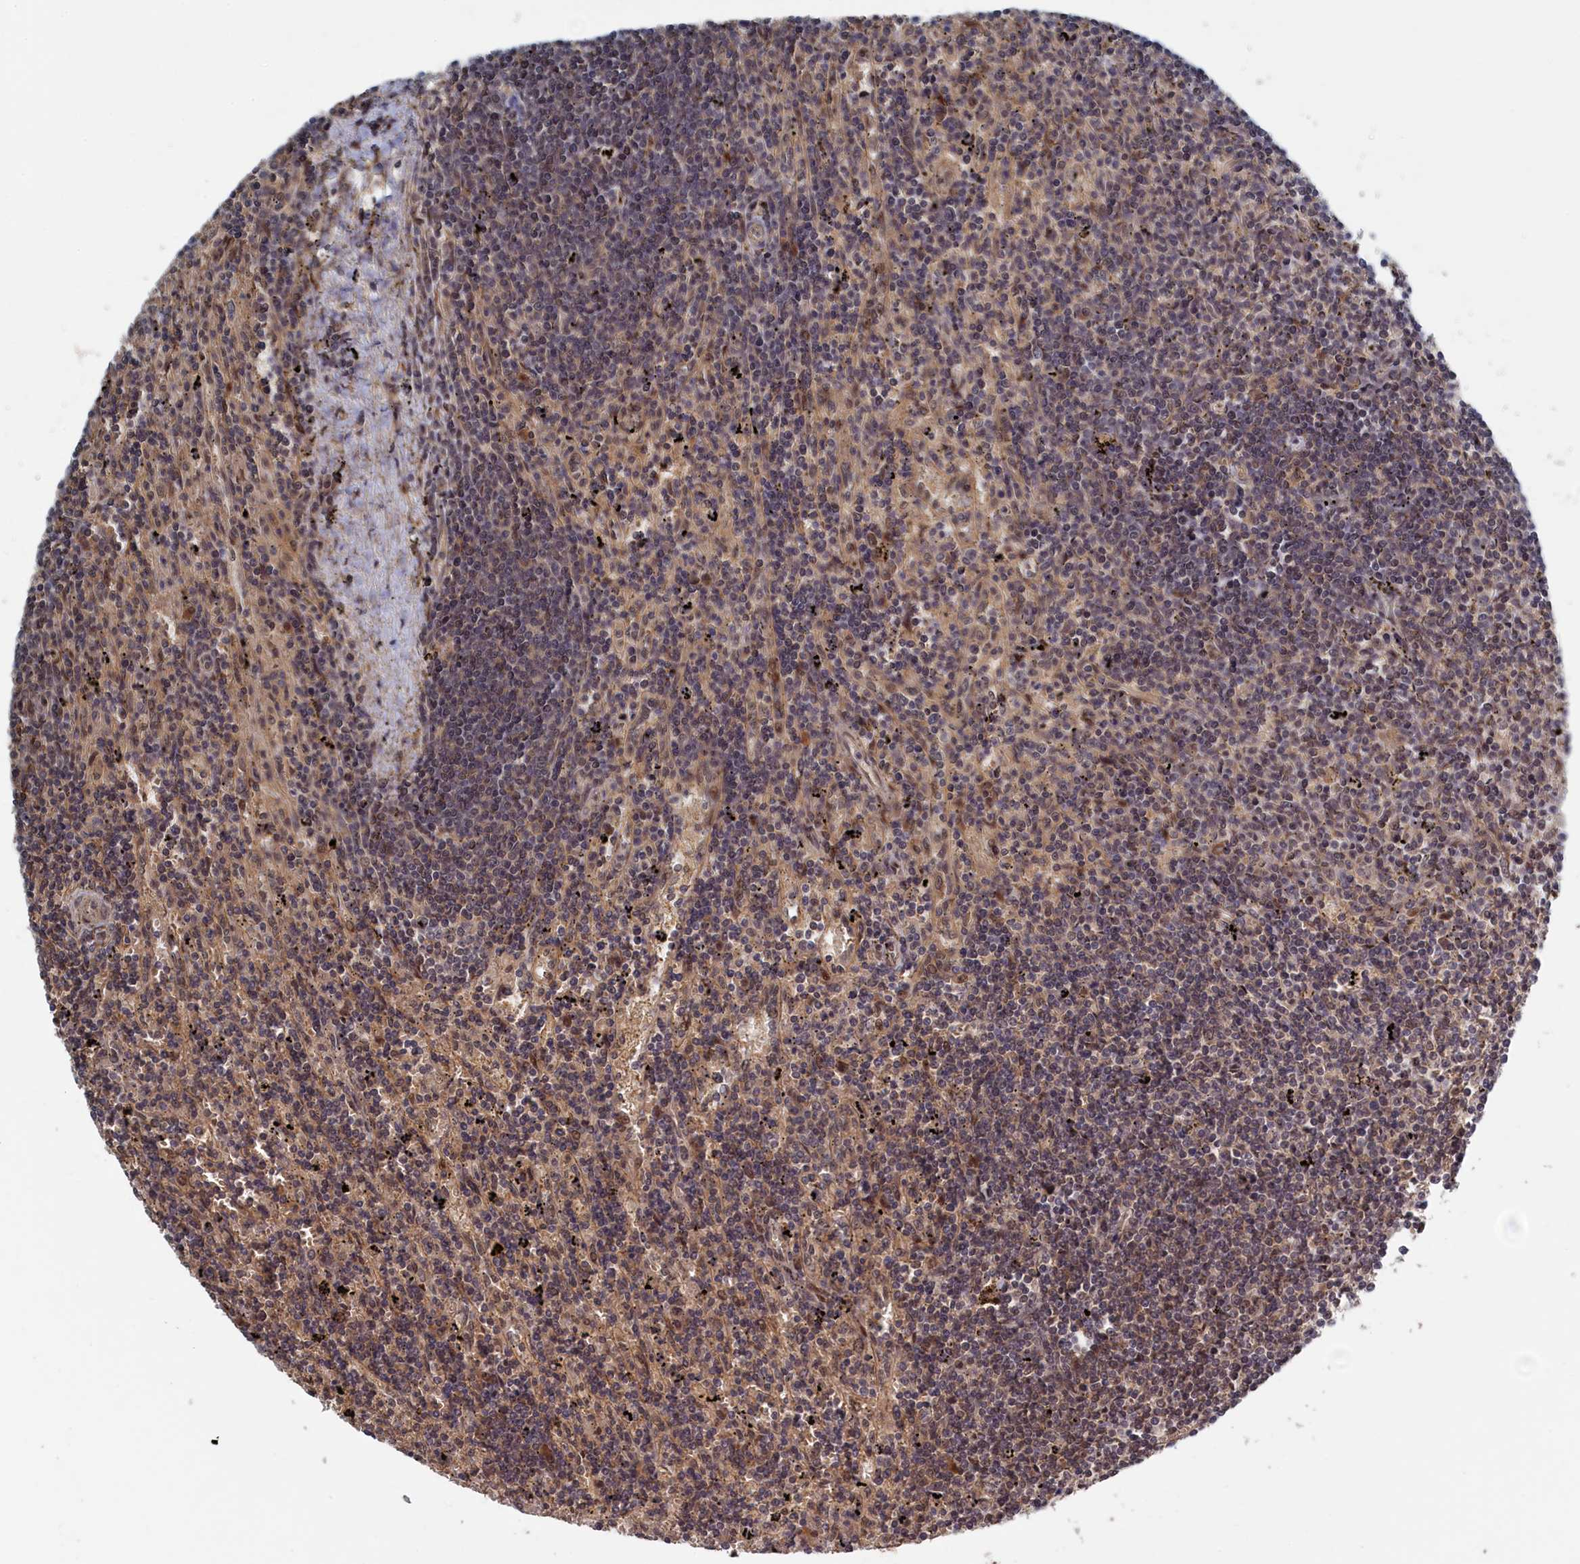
{"staining": {"intensity": "negative", "quantity": "none", "location": "none"}, "tissue": "lymphoma", "cell_type": "Tumor cells", "image_type": "cancer", "snomed": [{"axis": "morphology", "description": "Malignant lymphoma, non-Hodgkin's type, Low grade"}, {"axis": "topography", "description": "Spleen"}], "caption": "DAB immunohistochemical staining of human malignant lymphoma, non-Hodgkin's type (low-grade) shows no significant staining in tumor cells.", "gene": "ELOVL6", "patient": {"sex": "male", "age": 76}}